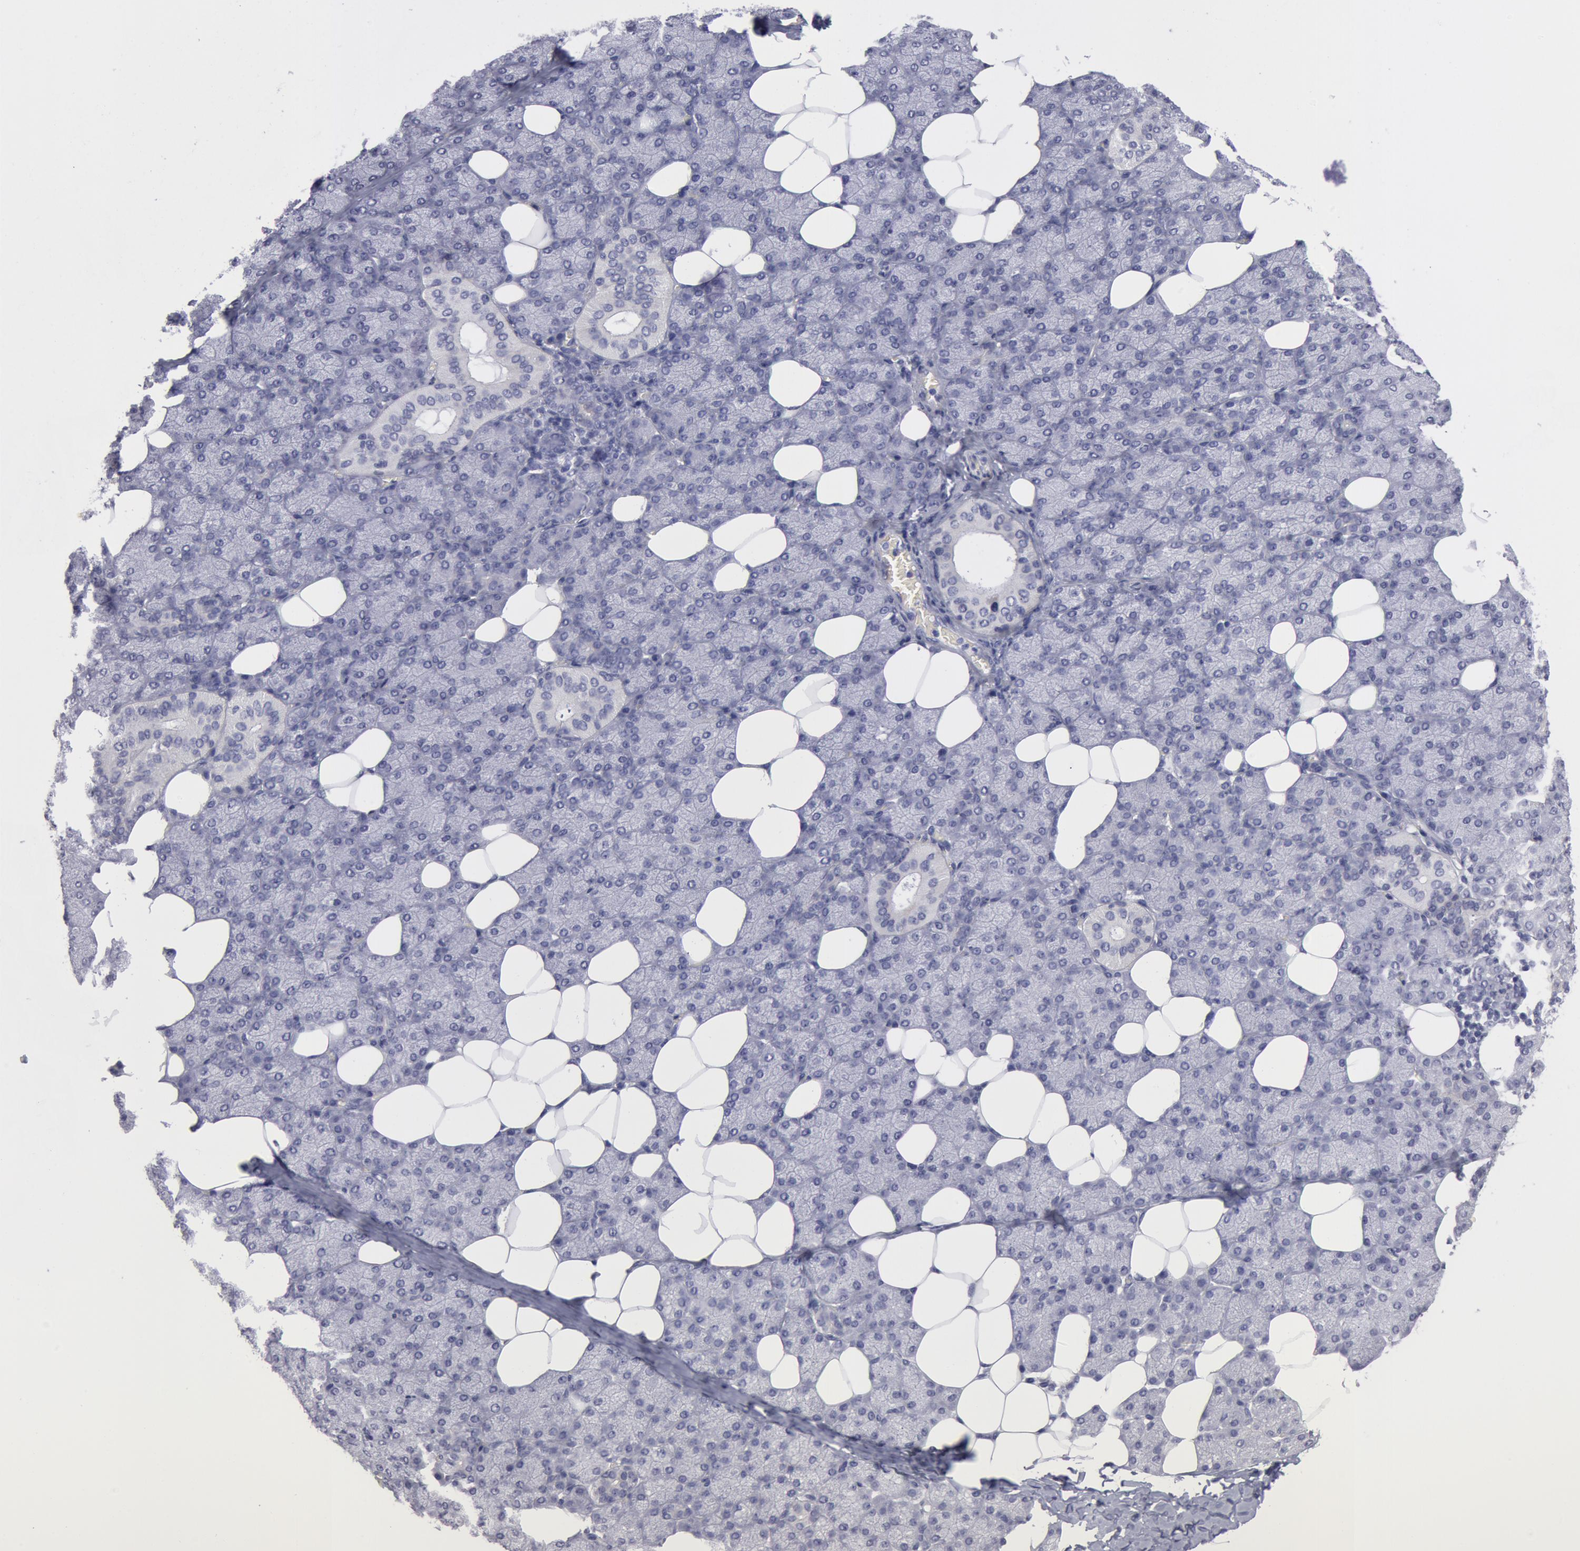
{"staining": {"intensity": "negative", "quantity": "none", "location": "none"}, "tissue": "salivary gland", "cell_type": "Glandular cells", "image_type": "normal", "snomed": [{"axis": "morphology", "description": "Normal tissue, NOS"}, {"axis": "topography", "description": "Lymph node"}, {"axis": "topography", "description": "Salivary gland"}], "caption": "An immunohistochemistry (IHC) photomicrograph of benign salivary gland is shown. There is no staining in glandular cells of salivary gland.", "gene": "SMC1B", "patient": {"sex": "male", "age": 8}}